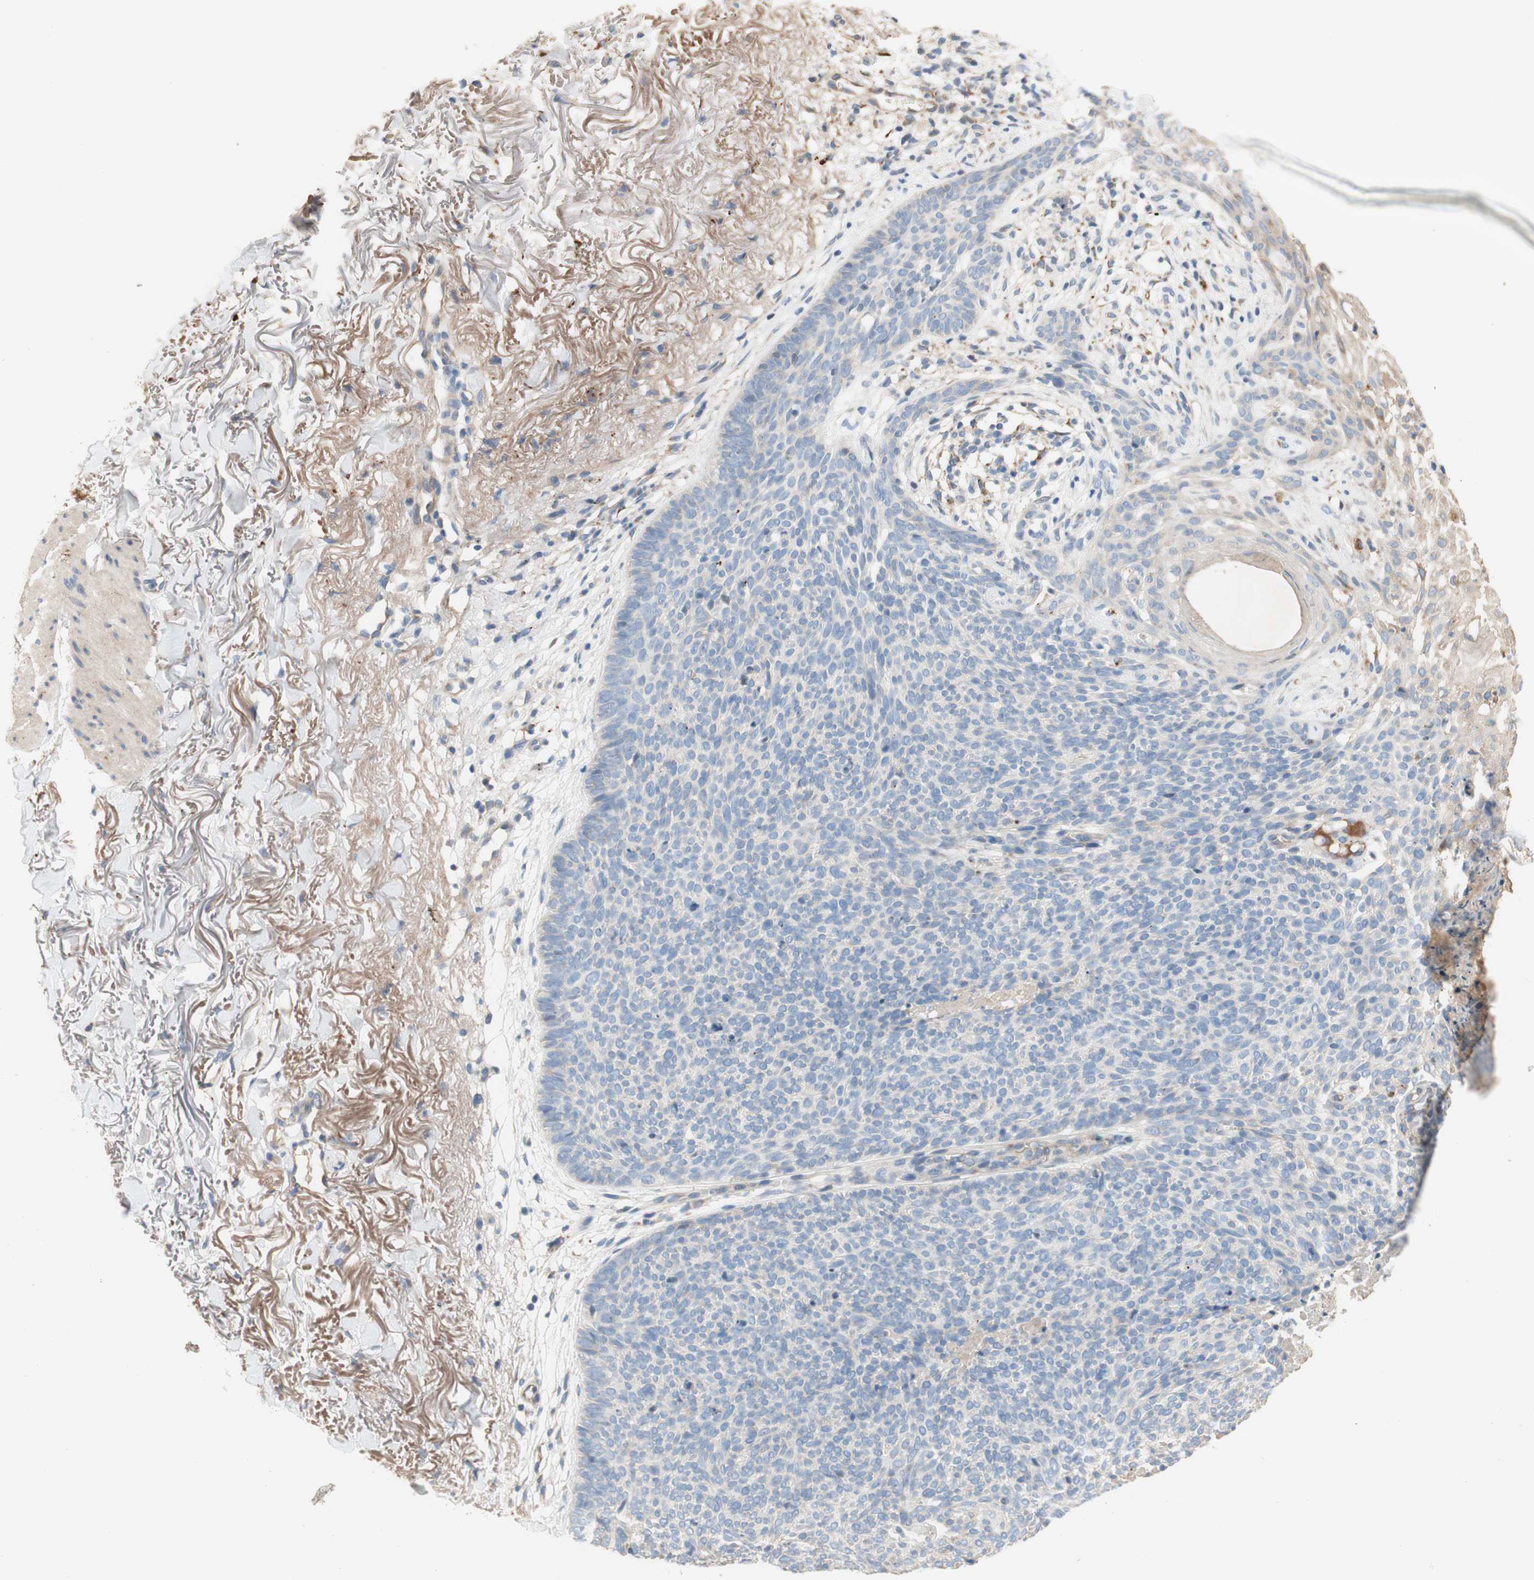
{"staining": {"intensity": "negative", "quantity": "none", "location": "none"}, "tissue": "skin cancer", "cell_type": "Tumor cells", "image_type": "cancer", "snomed": [{"axis": "morphology", "description": "Normal tissue, NOS"}, {"axis": "morphology", "description": "Basal cell carcinoma"}, {"axis": "topography", "description": "Skin"}], "caption": "Immunohistochemistry histopathology image of neoplastic tissue: human basal cell carcinoma (skin) stained with DAB shows no significant protein positivity in tumor cells.", "gene": "PTPN21", "patient": {"sex": "female", "age": 70}}